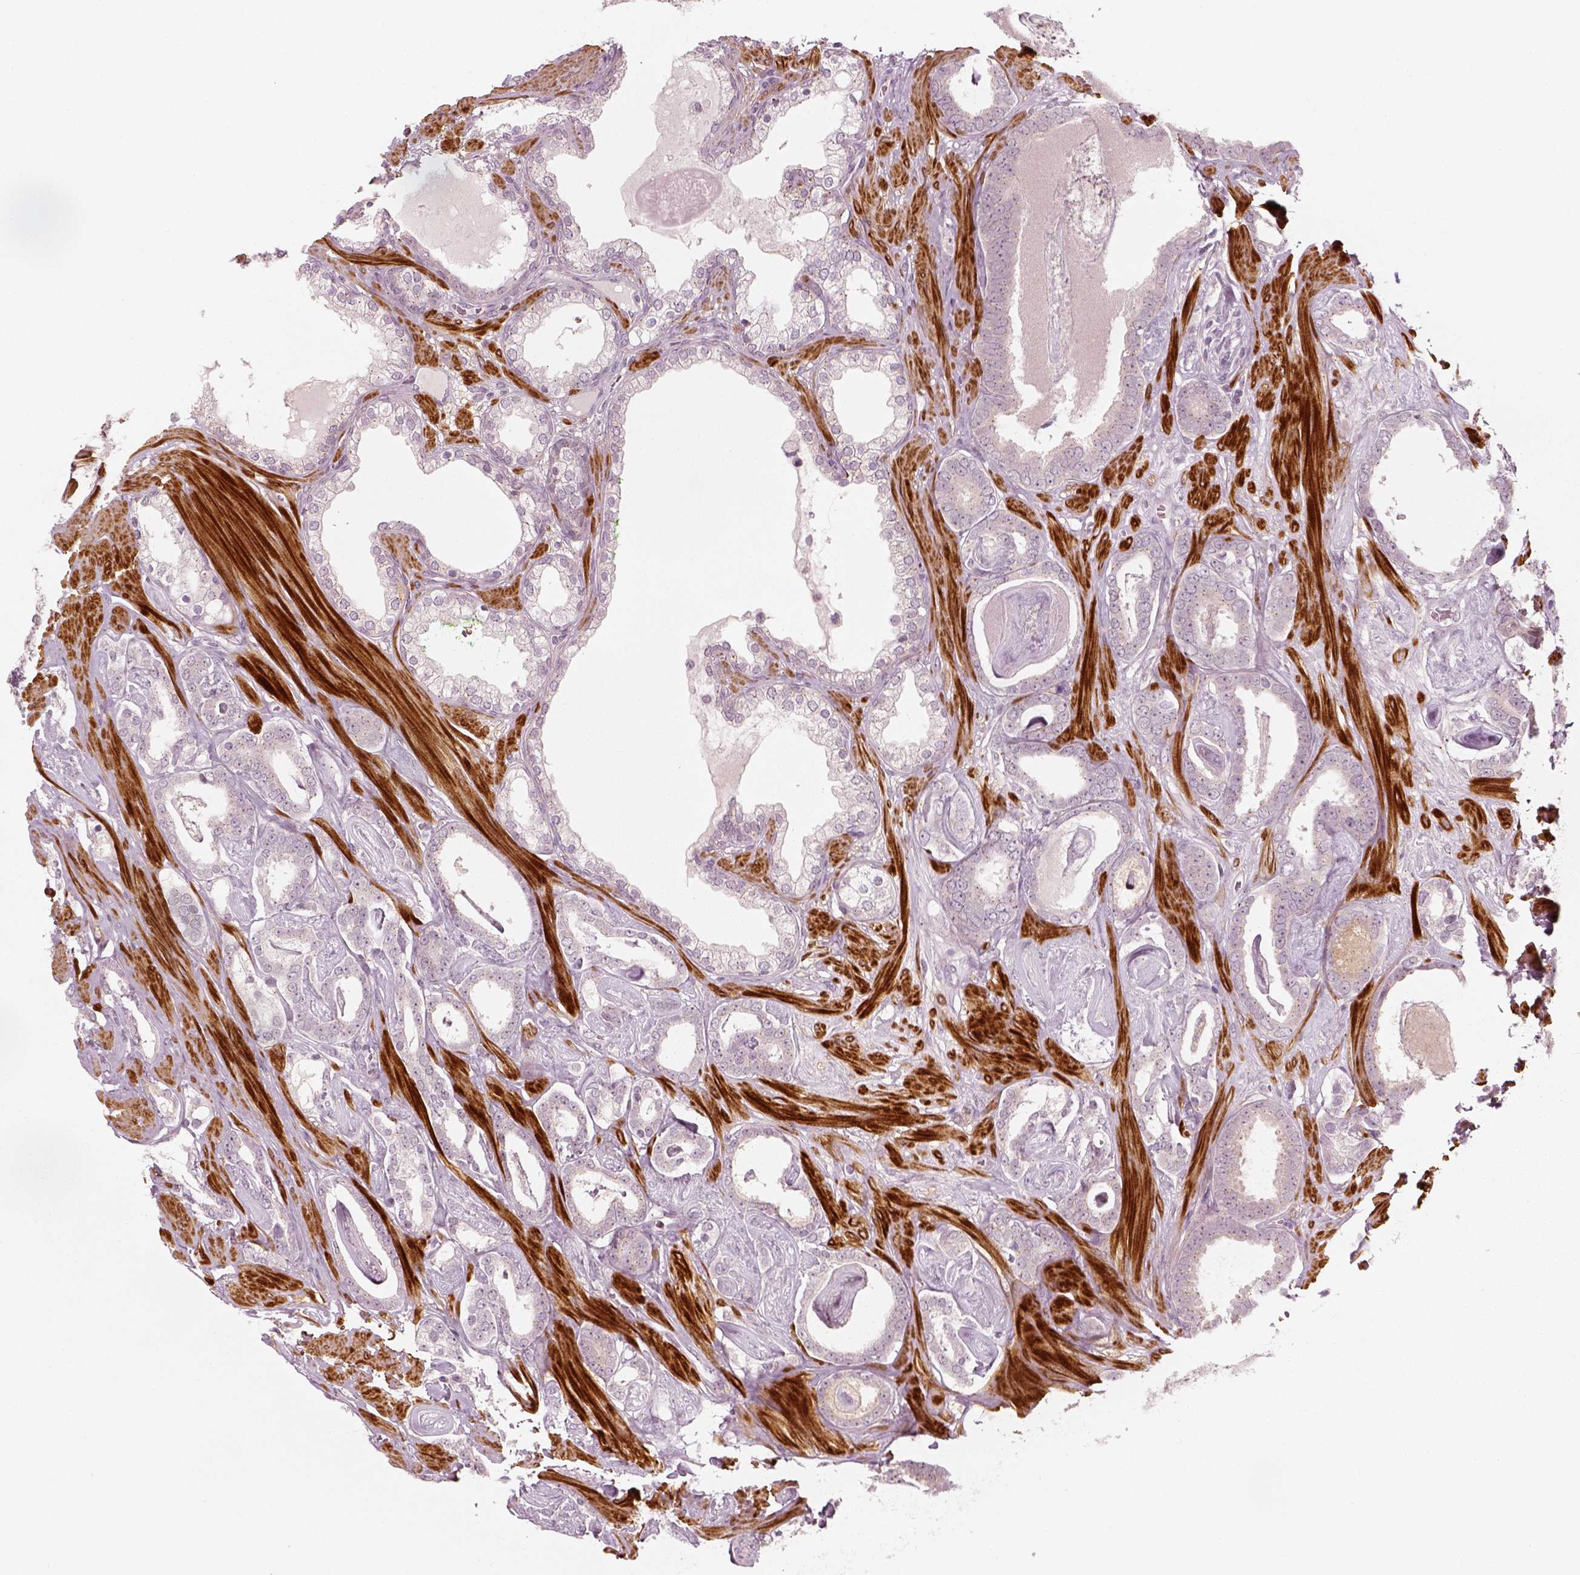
{"staining": {"intensity": "negative", "quantity": "none", "location": "none"}, "tissue": "prostate cancer", "cell_type": "Tumor cells", "image_type": "cancer", "snomed": [{"axis": "morphology", "description": "Adenocarcinoma, High grade"}, {"axis": "topography", "description": "Prostate"}], "caption": "The immunohistochemistry (IHC) image has no significant positivity in tumor cells of adenocarcinoma (high-grade) (prostate) tissue.", "gene": "MLIP", "patient": {"sex": "male", "age": 63}}